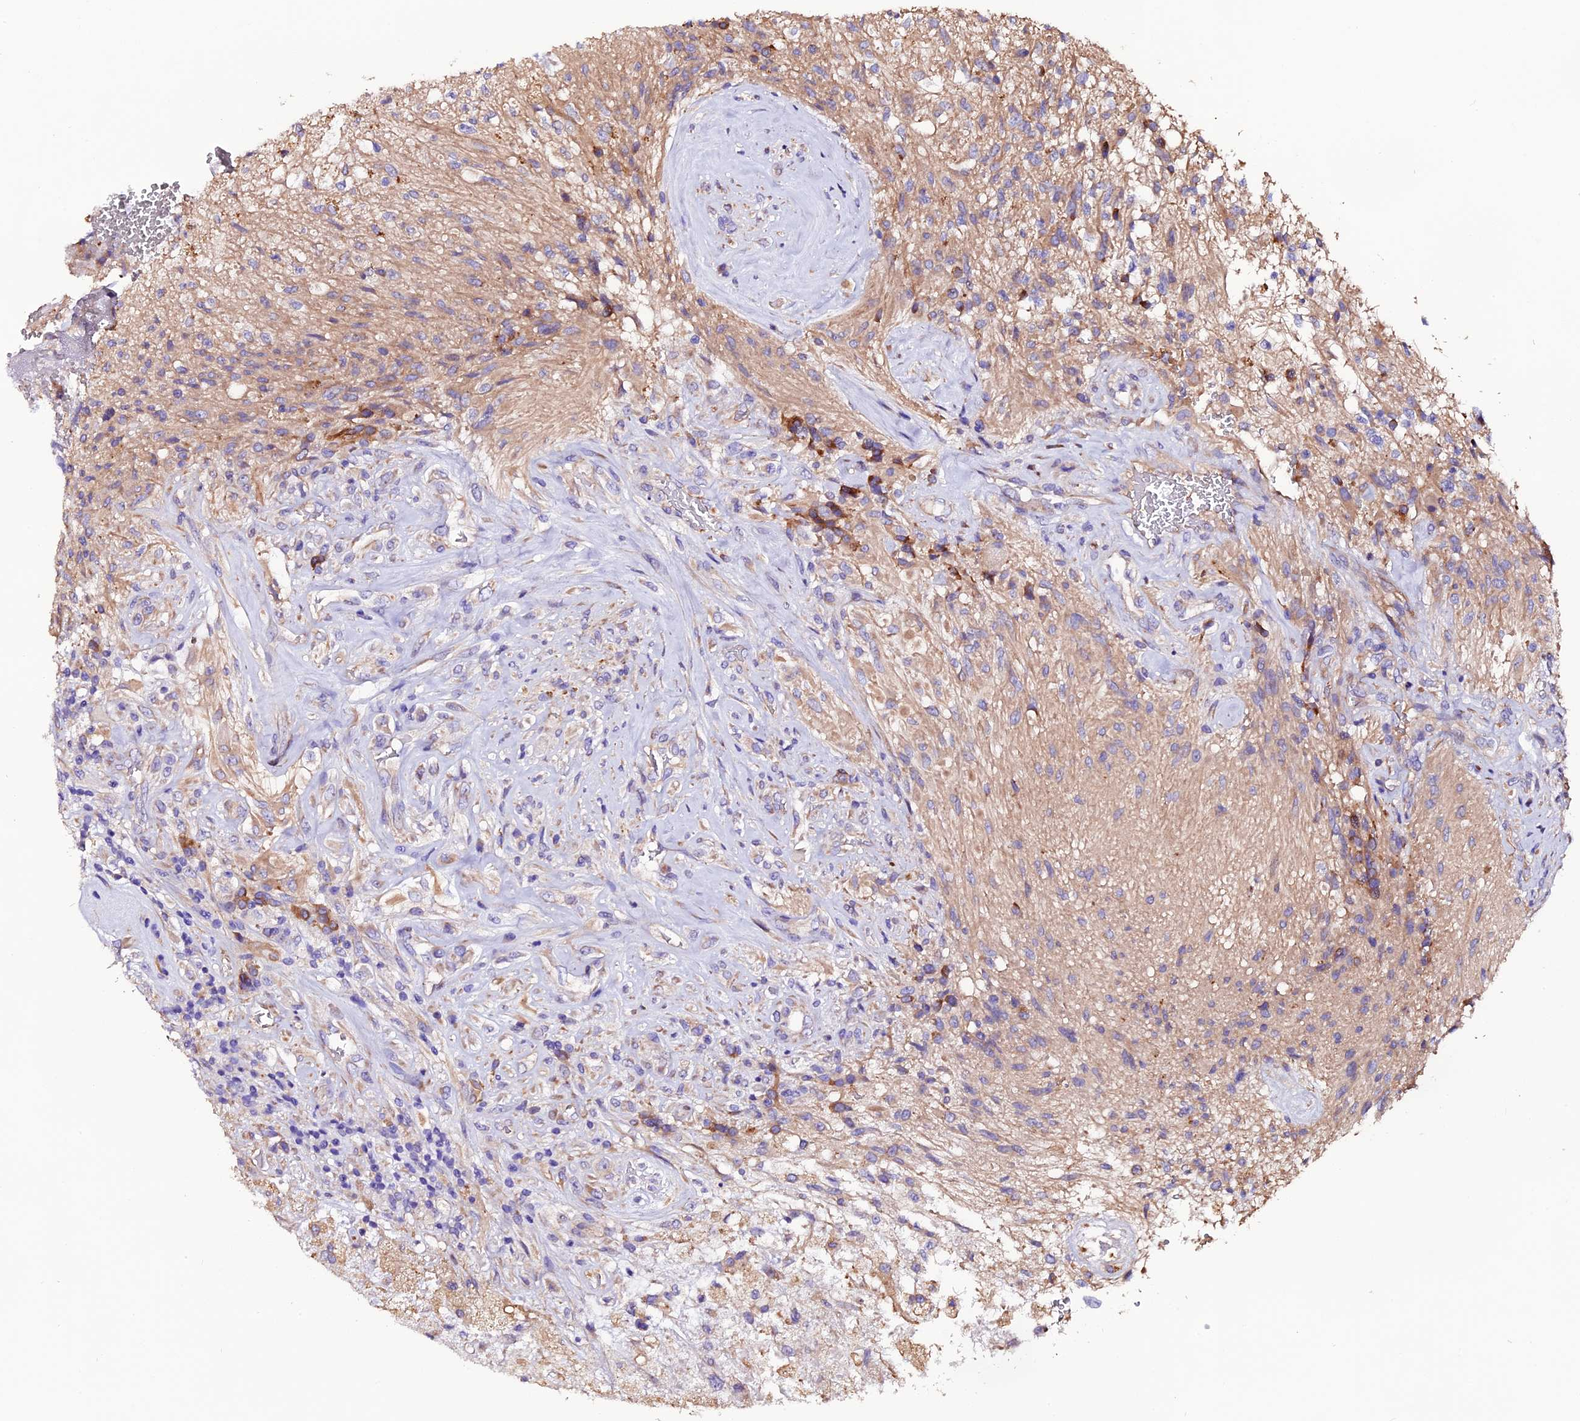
{"staining": {"intensity": "moderate", "quantity": "<25%", "location": "cytoplasmic/membranous"}, "tissue": "glioma", "cell_type": "Tumor cells", "image_type": "cancer", "snomed": [{"axis": "morphology", "description": "Glioma, malignant, High grade"}, {"axis": "topography", "description": "Brain"}], "caption": "Protein staining of glioma tissue displays moderate cytoplasmic/membranous expression in about <25% of tumor cells.", "gene": "CLN5", "patient": {"sex": "male", "age": 56}}